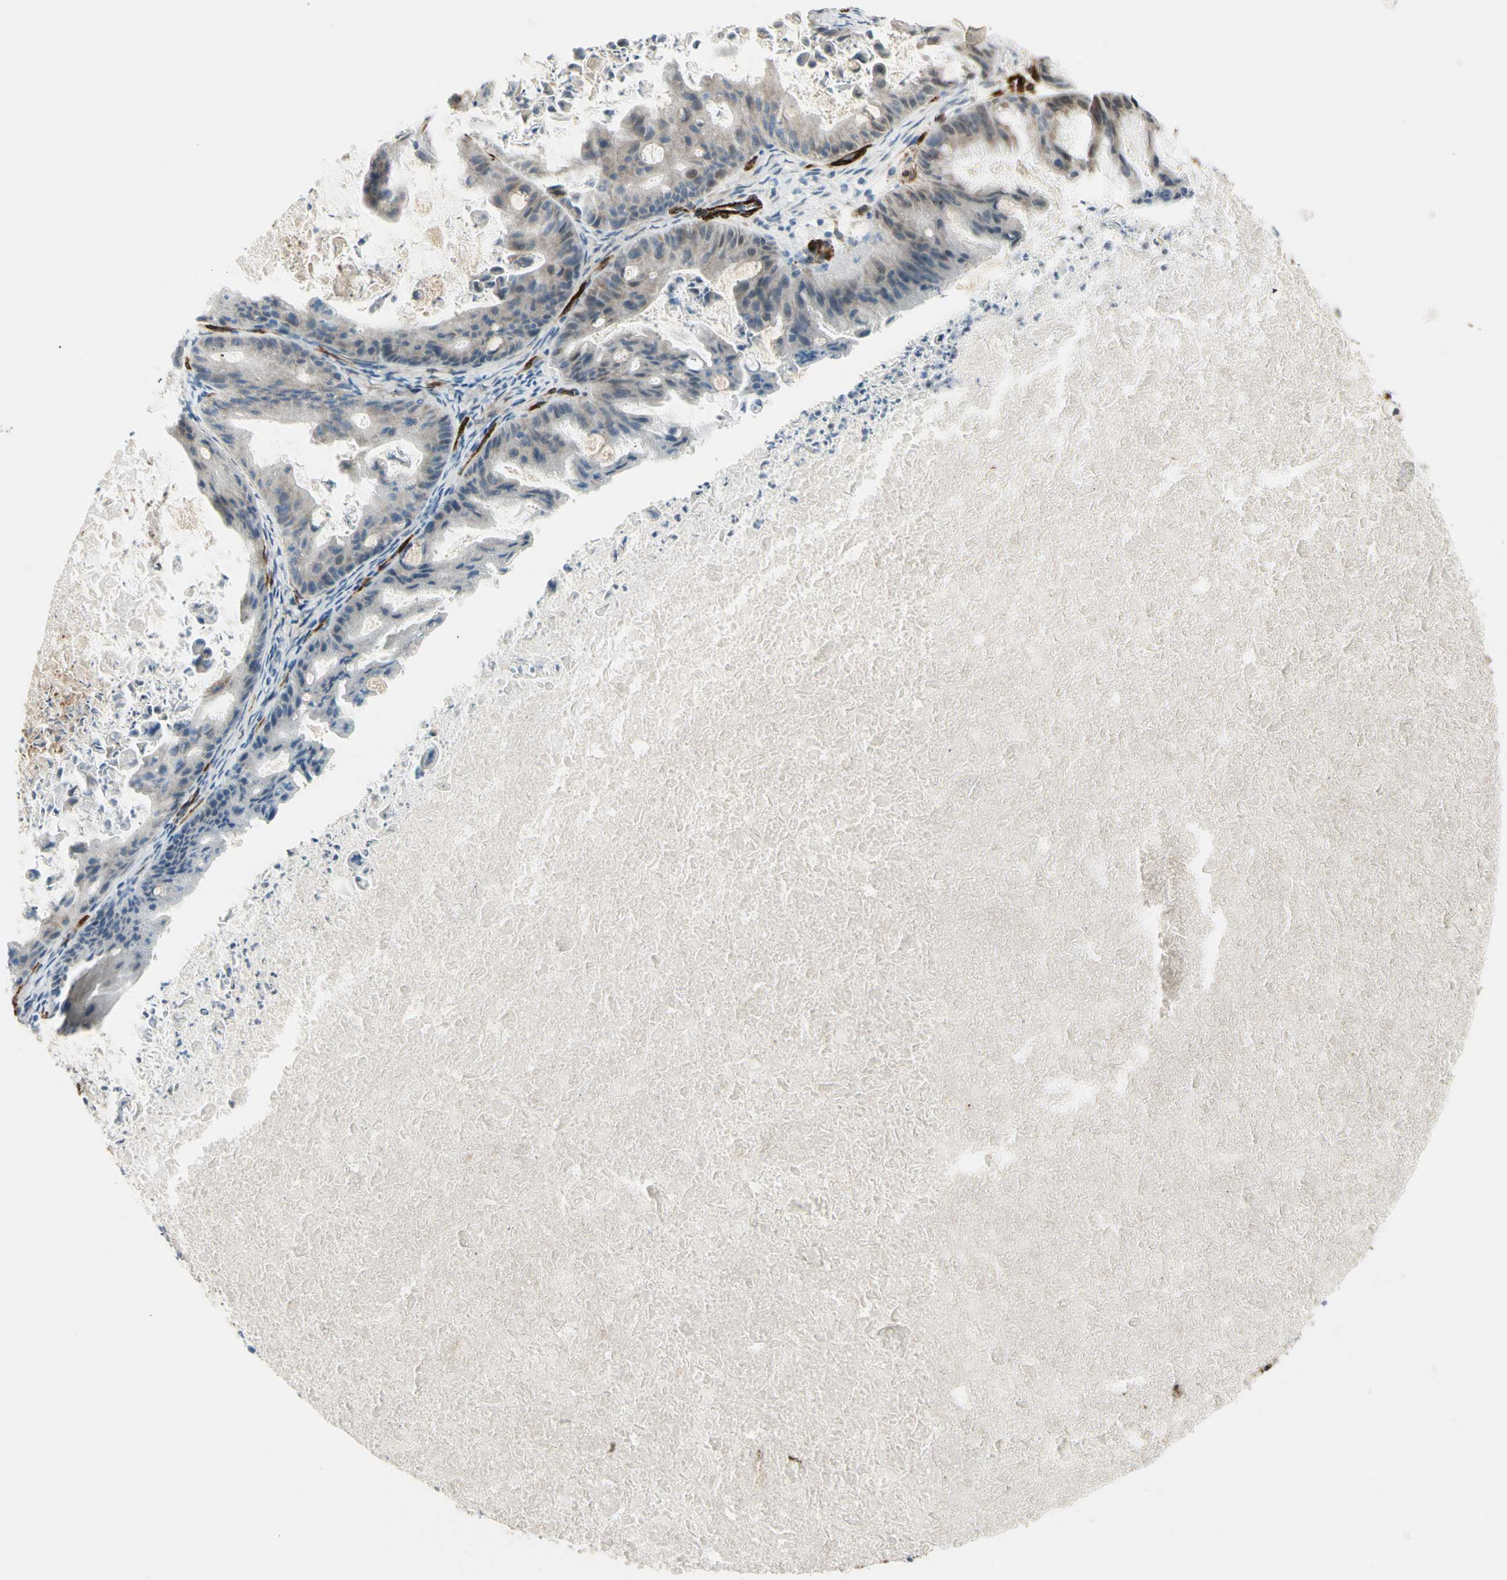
{"staining": {"intensity": "negative", "quantity": "none", "location": "none"}, "tissue": "ovarian cancer", "cell_type": "Tumor cells", "image_type": "cancer", "snomed": [{"axis": "morphology", "description": "Cystadenocarcinoma, mucinous, NOS"}, {"axis": "topography", "description": "Ovary"}], "caption": "Immunohistochemistry (IHC) photomicrograph of ovarian cancer stained for a protein (brown), which displays no staining in tumor cells.", "gene": "MCAM", "patient": {"sex": "female", "age": 37}}